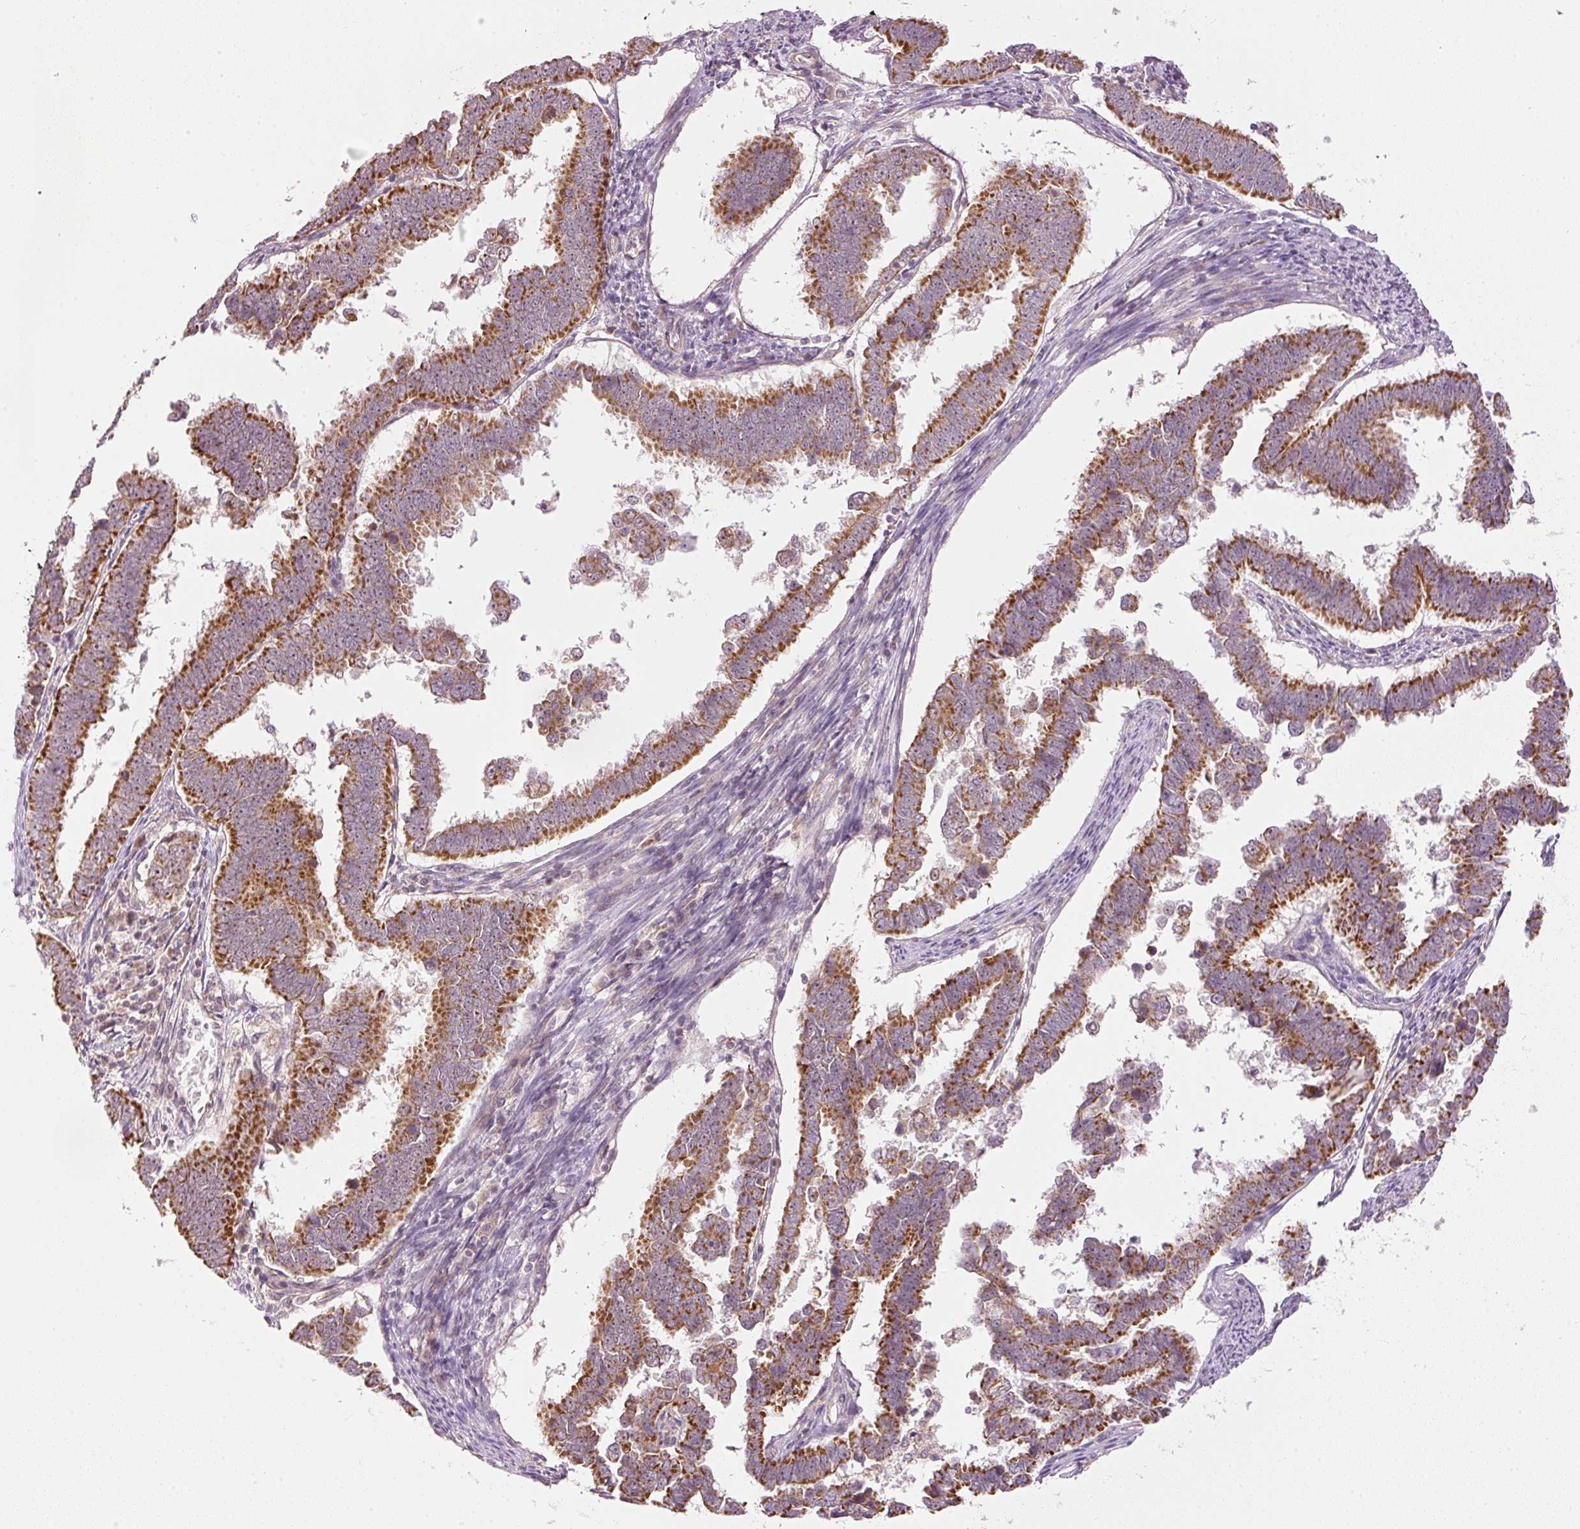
{"staining": {"intensity": "strong", "quantity": ">75%", "location": "cytoplasmic/membranous"}, "tissue": "endometrial cancer", "cell_type": "Tumor cells", "image_type": "cancer", "snomed": [{"axis": "morphology", "description": "Adenocarcinoma, NOS"}, {"axis": "topography", "description": "Endometrium"}], "caption": "Endometrial cancer stained with a protein marker shows strong staining in tumor cells.", "gene": "CDC20B", "patient": {"sex": "female", "age": 75}}